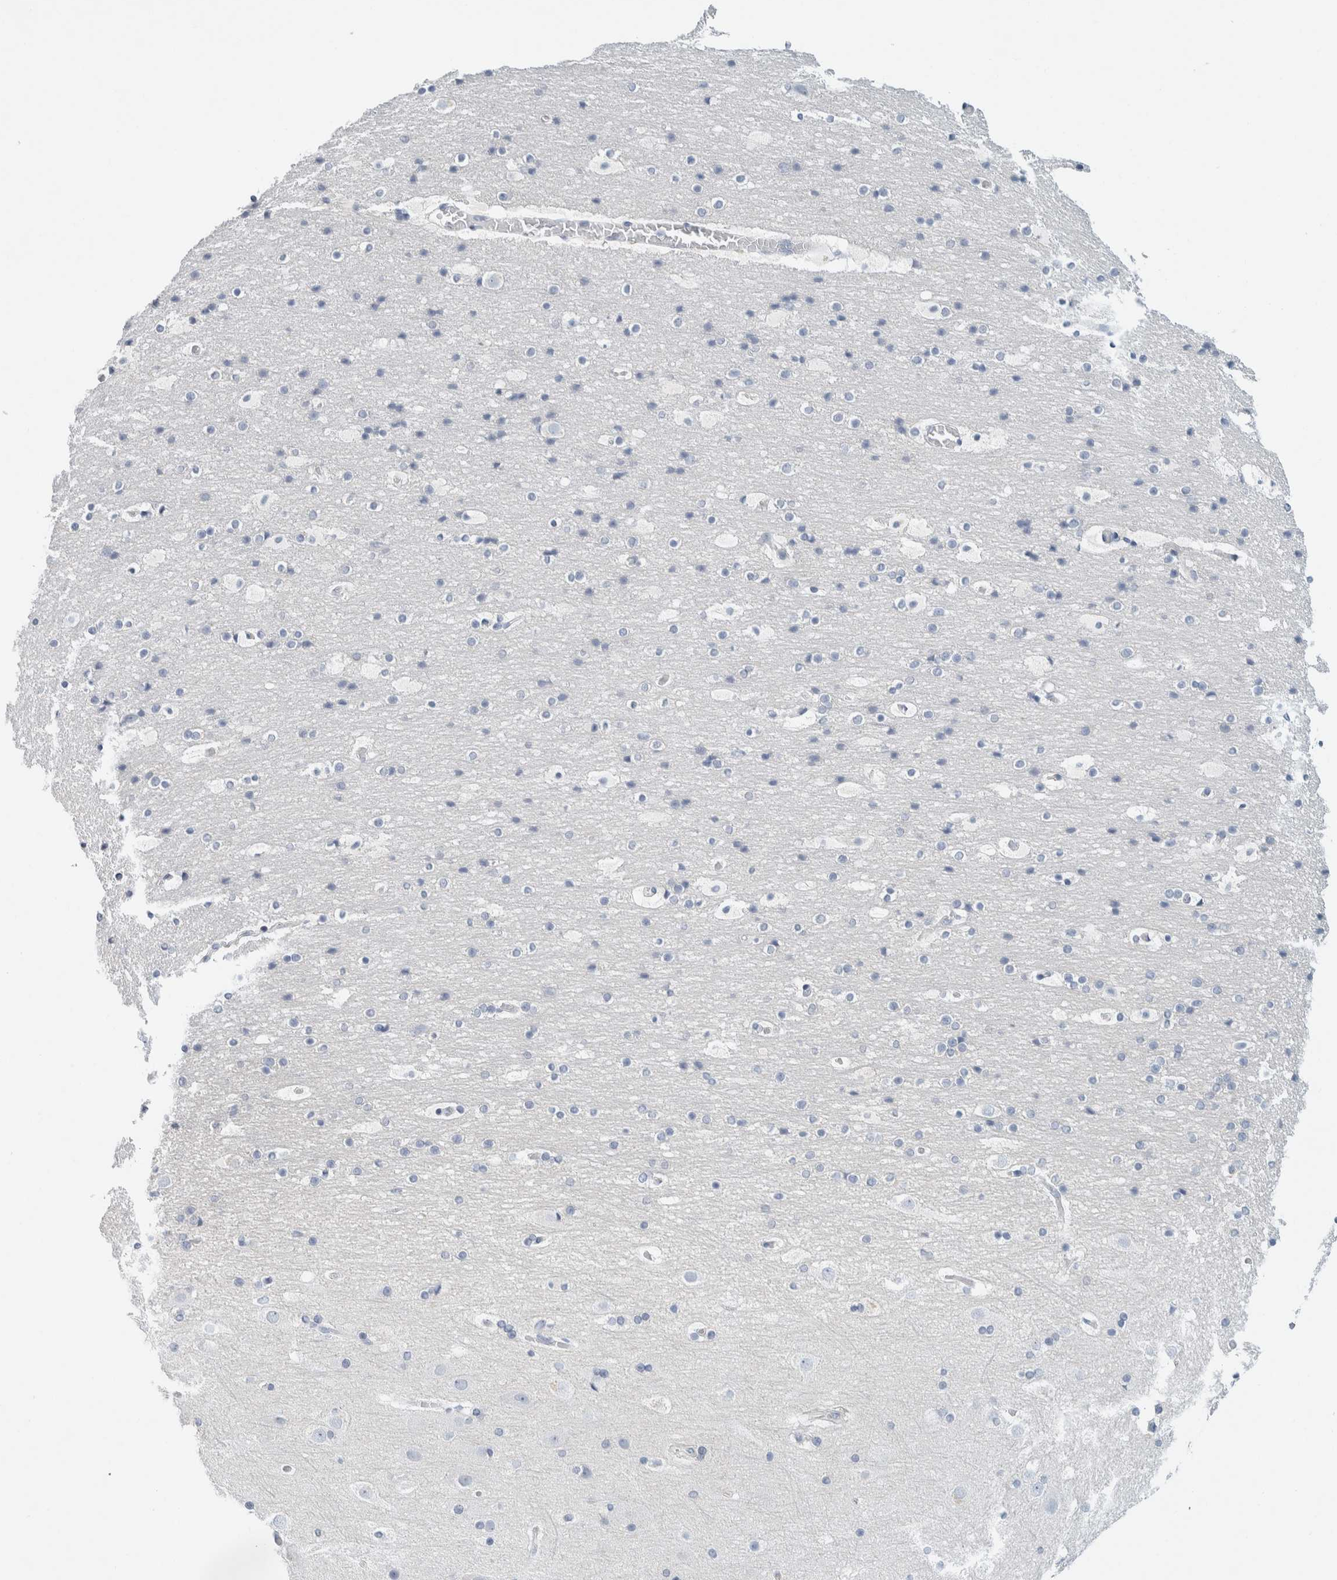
{"staining": {"intensity": "negative", "quantity": "none", "location": "none"}, "tissue": "cerebral cortex", "cell_type": "Endothelial cells", "image_type": "normal", "snomed": [{"axis": "morphology", "description": "Normal tissue, NOS"}, {"axis": "topography", "description": "Cerebral cortex"}], "caption": "Immunohistochemistry of normal cerebral cortex shows no expression in endothelial cells.", "gene": "ALOX12B", "patient": {"sex": "male", "age": 57}}